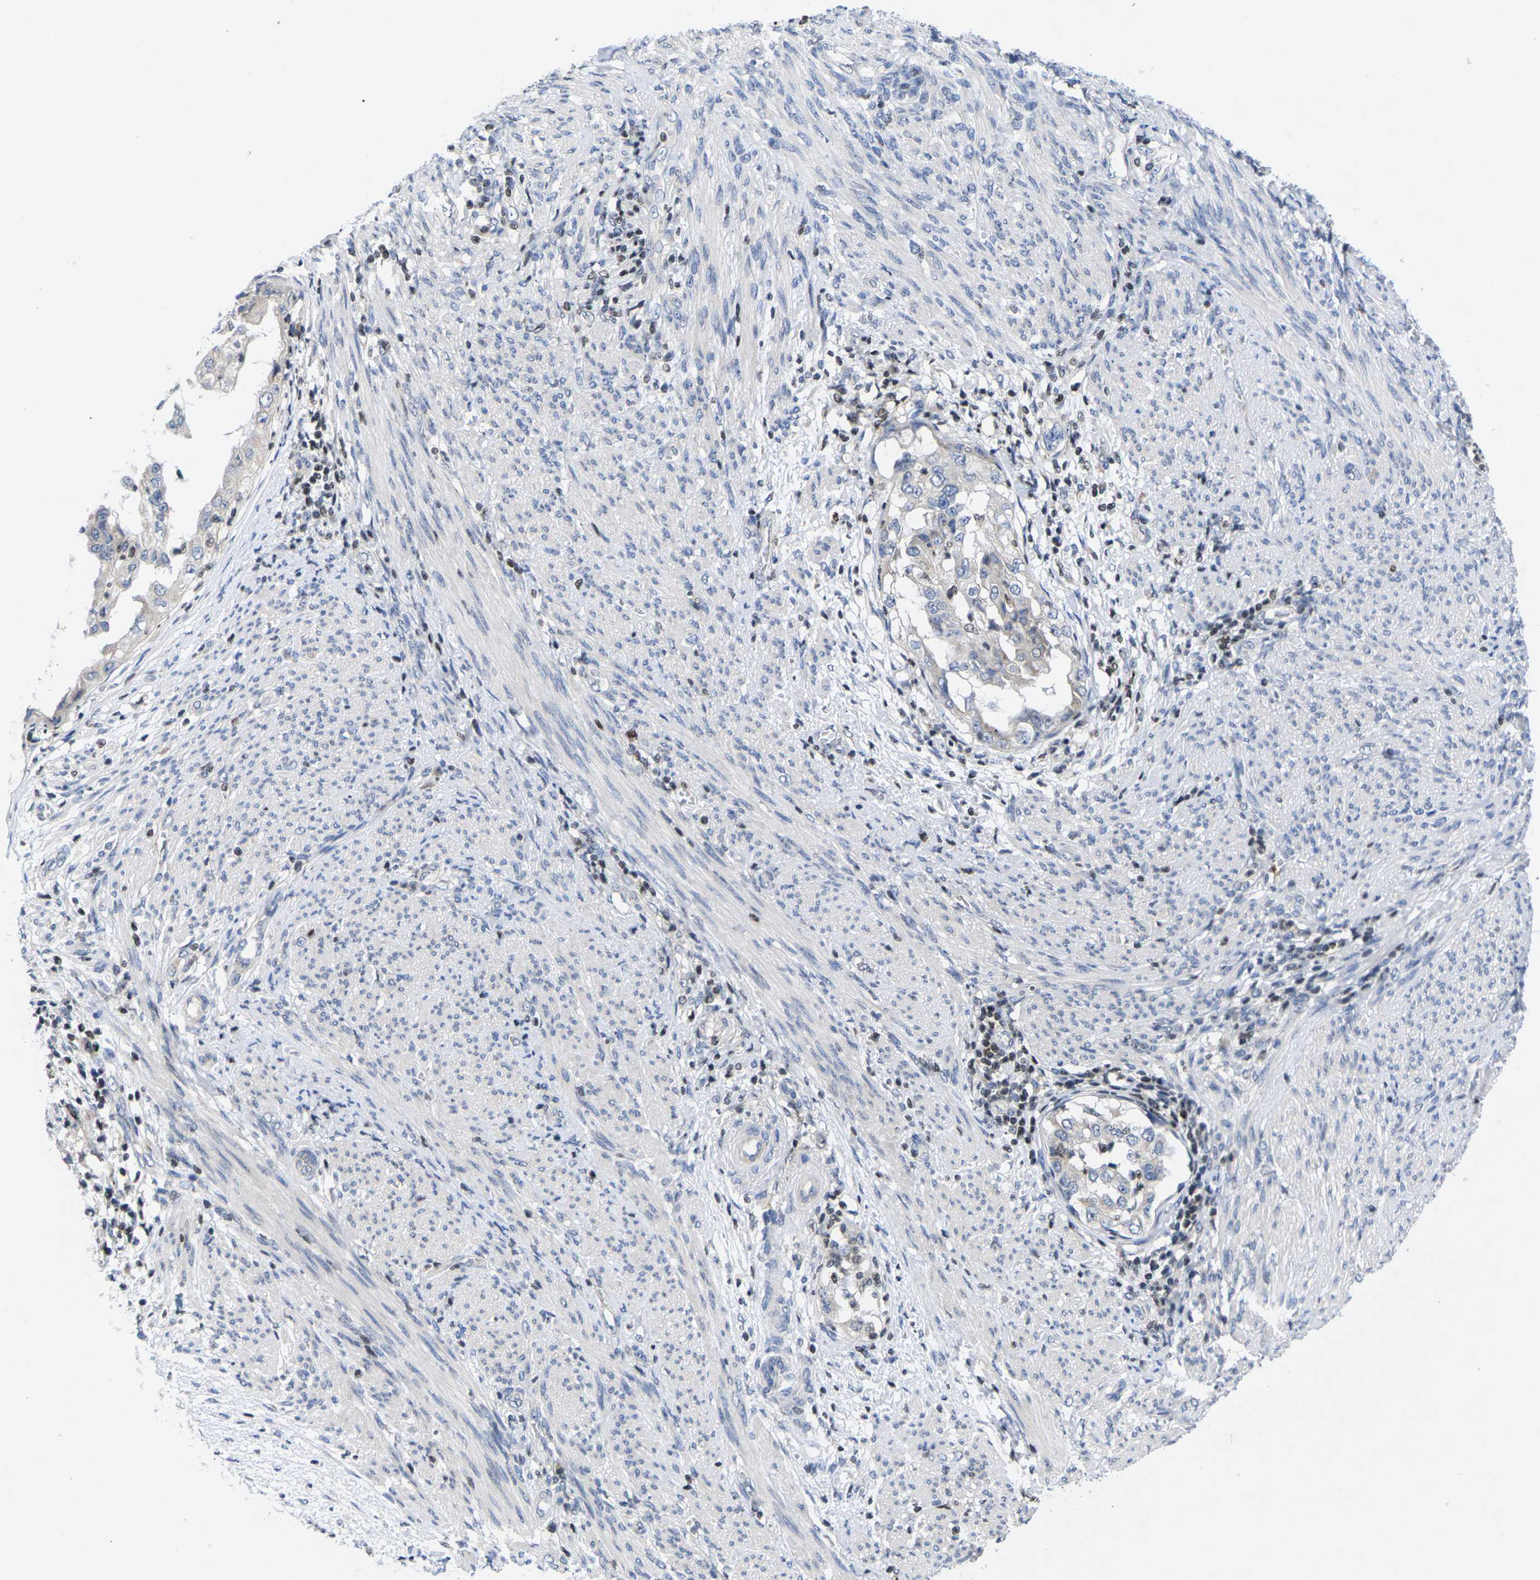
{"staining": {"intensity": "negative", "quantity": "none", "location": "none"}, "tissue": "endometrial cancer", "cell_type": "Tumor cells", "image_type": "cancer", "snomed": [{"axis": "morphology", "description": "Adenocarcinoma, NOS"}, {"axis": "topography", "description": "Endometrium"}], "caption": "DAB immunohistochemical staining of human endometrial adenocarcinoma demonstrates no significant staining in tumor cells.", "gene": "IKZF1", "patient": {"sex": "female", "age": 85}}